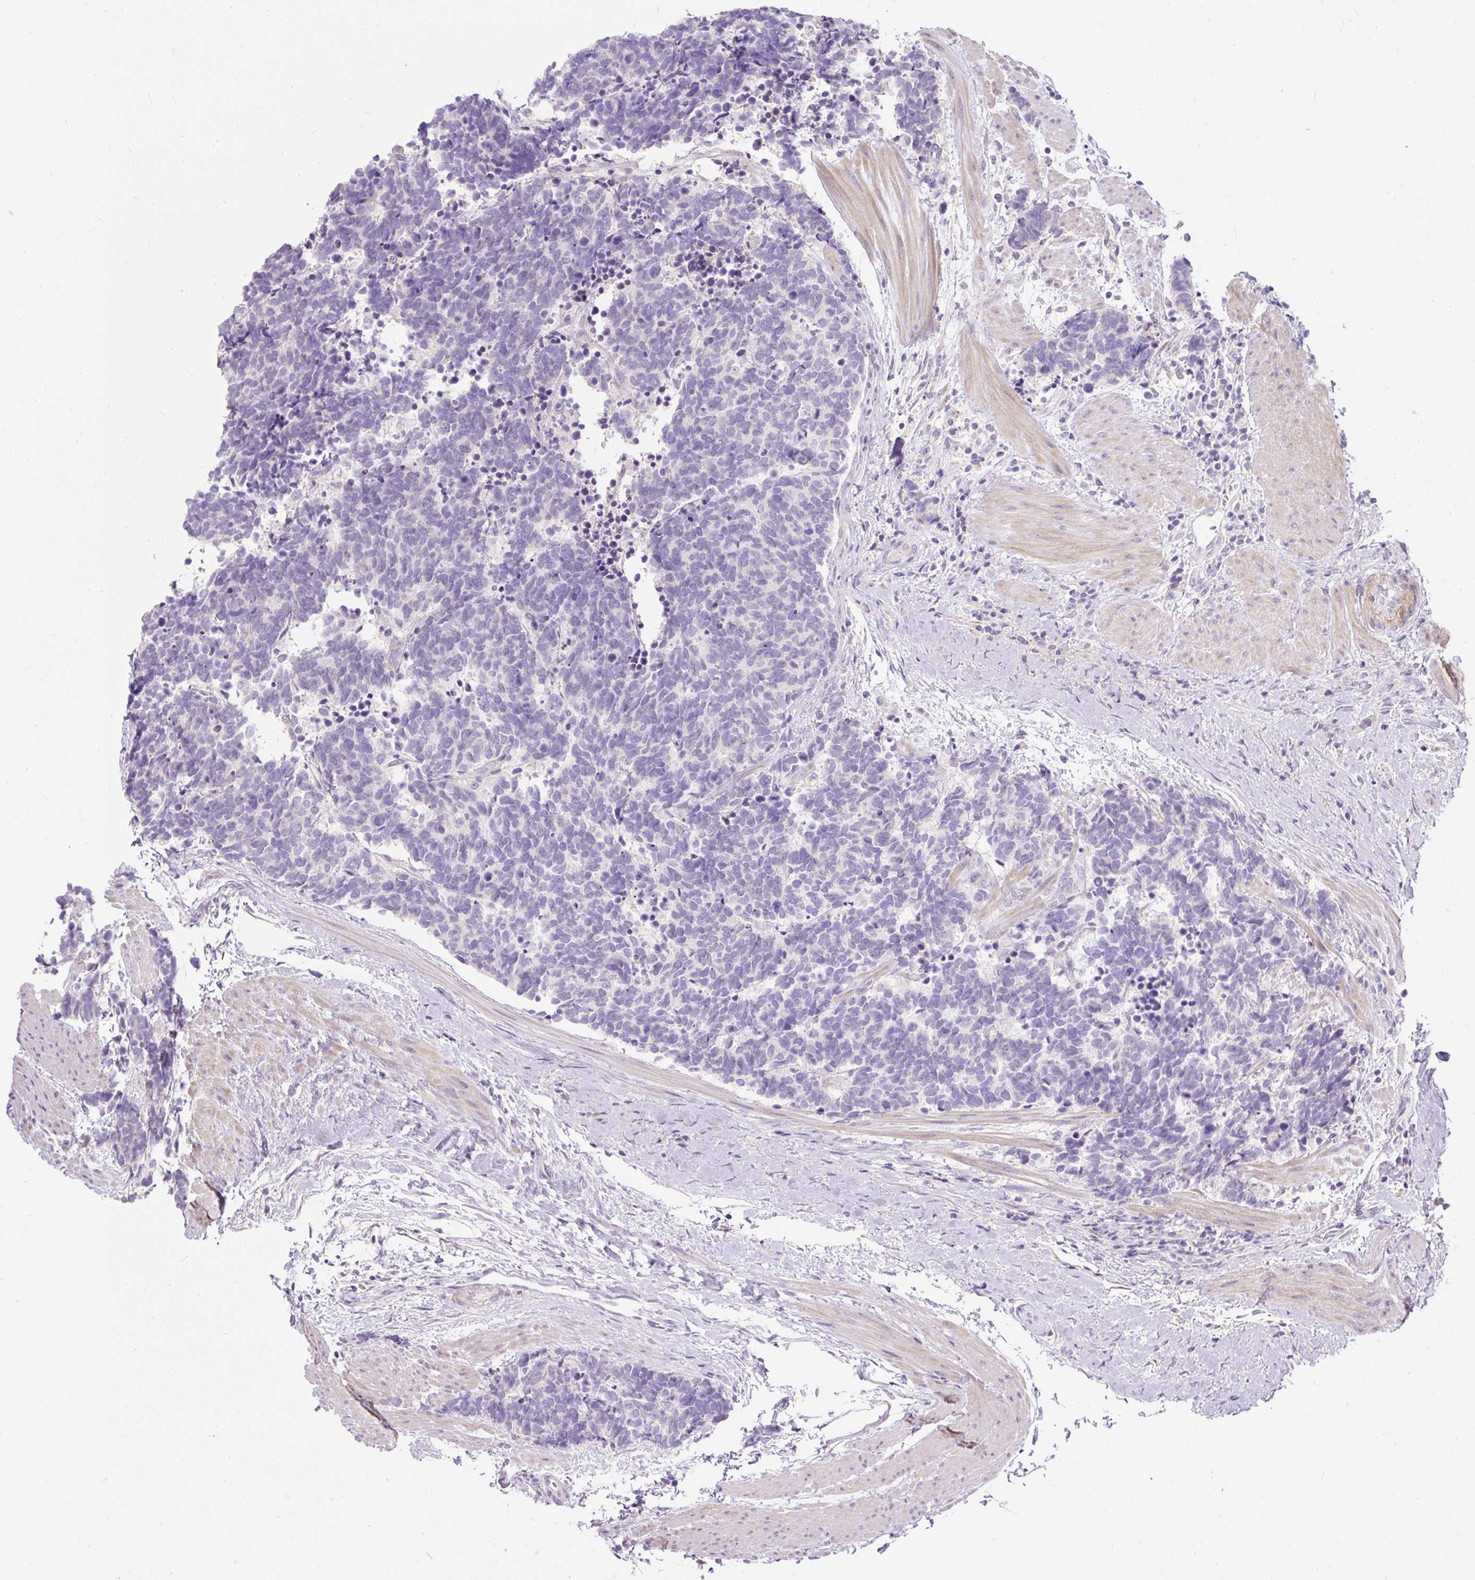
{"staining": {"intensity": "negative", "quantity": "none", "location": "none"}, "tissue": "carcinoid", "cell_type": "Tumor cells", "image_type": "cancer", "snomed": [{"axis": "morphology", "description": "Carcinoid, malignant, NOS"}, {"axis": "topography", "description": "Colon"}], "caption": "Tumor cells are negative for protein expression in human carcinoid.", "gene": "SUSD5", "patient": {"sex": "female", "age": 52}}